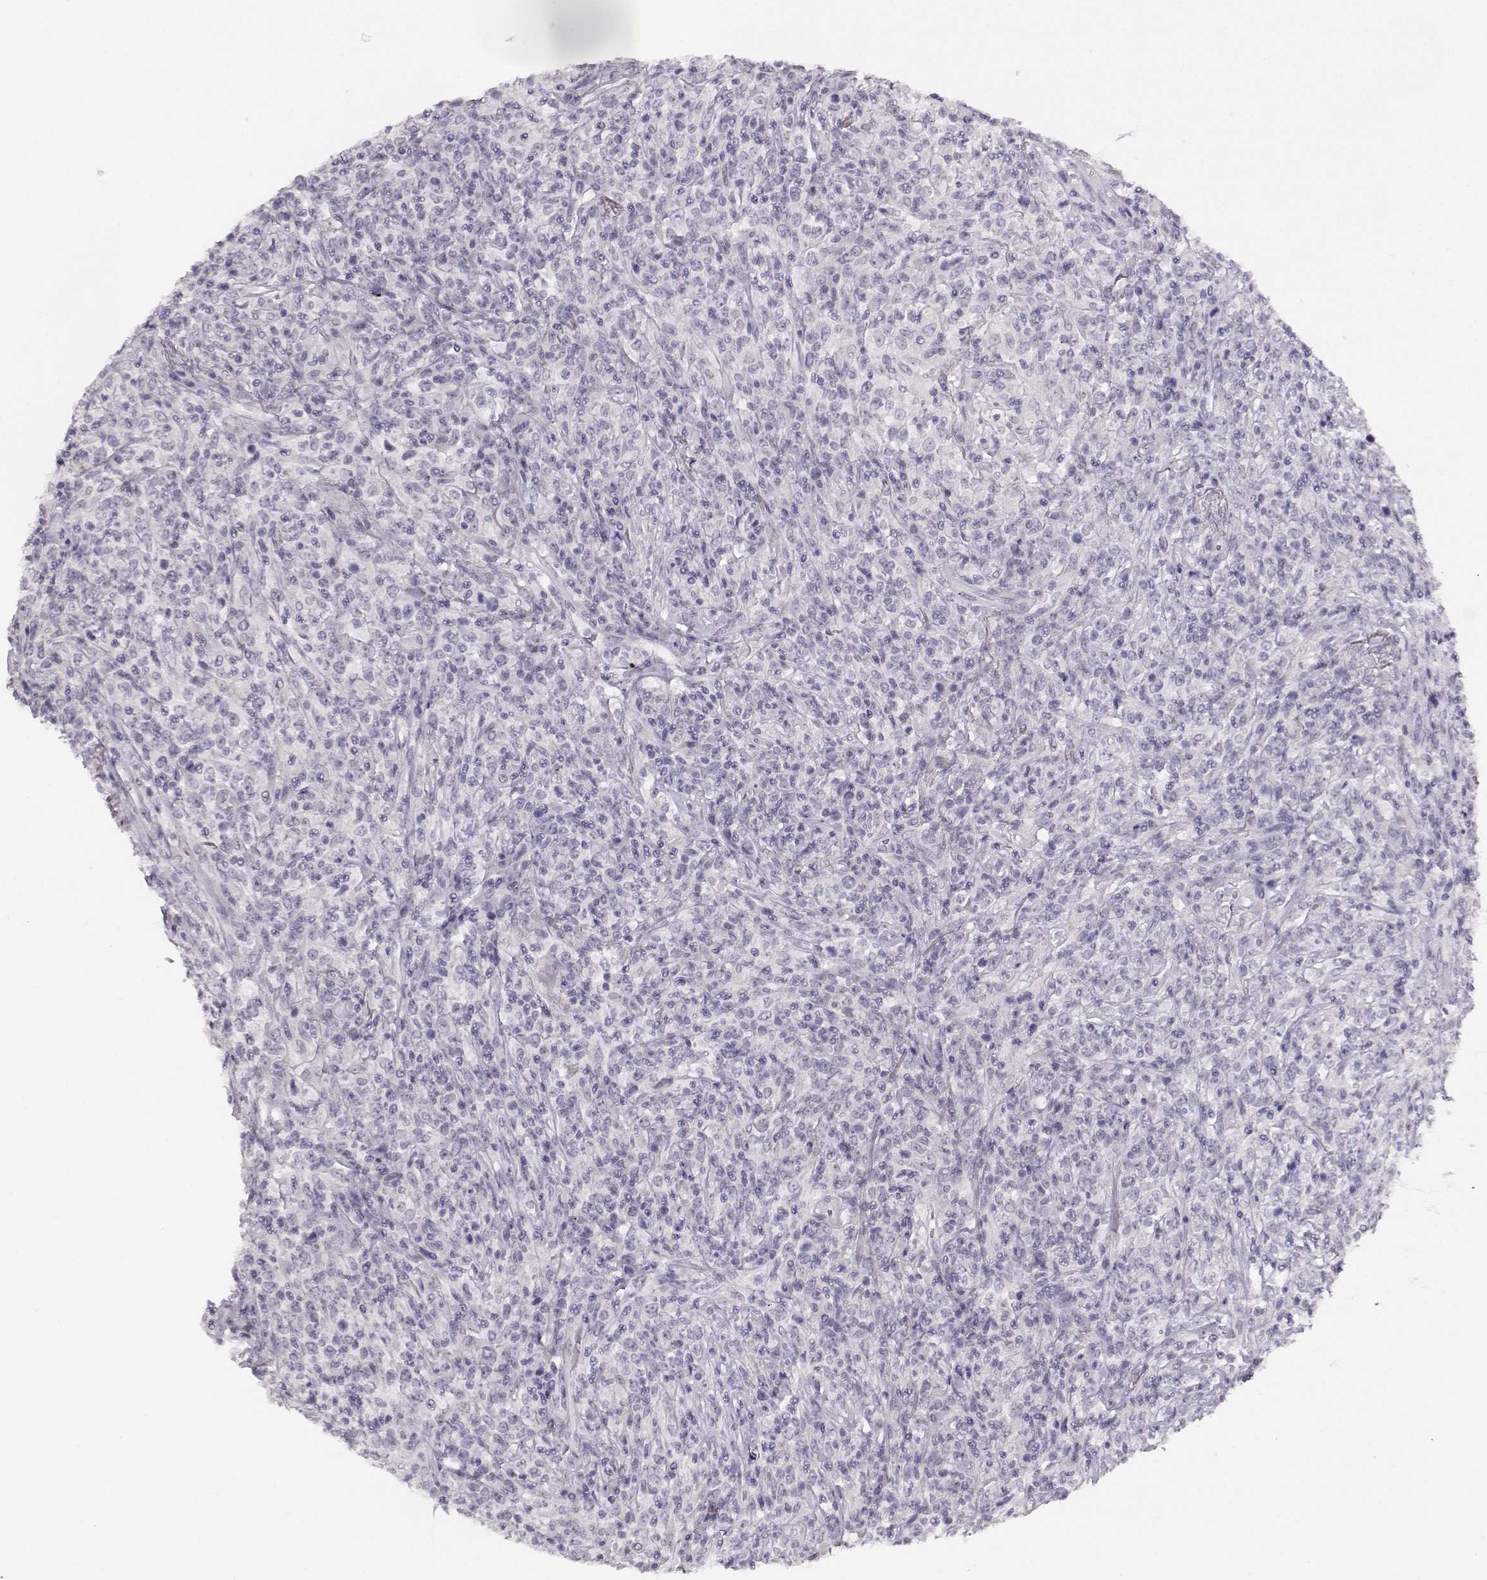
{"staining": {"intensity": "negative", "quantity": "none", "location": "none"}, "tissue": "lymphoma", "cell_type": "Tumor cells", "image_type": "cancer", "snomed": [{"axis": "morphology", "description": "Malignant lymphoma, non-Hodgkin's type, High grade"}, {"axis": "topography", "description": "Lung"}], "caption": "Immunohistochemical staining of lymphoma displays no significant expression in tumor cells.", "gene": "IMPG1", "patient": {"sex": "male", "age": 79}}